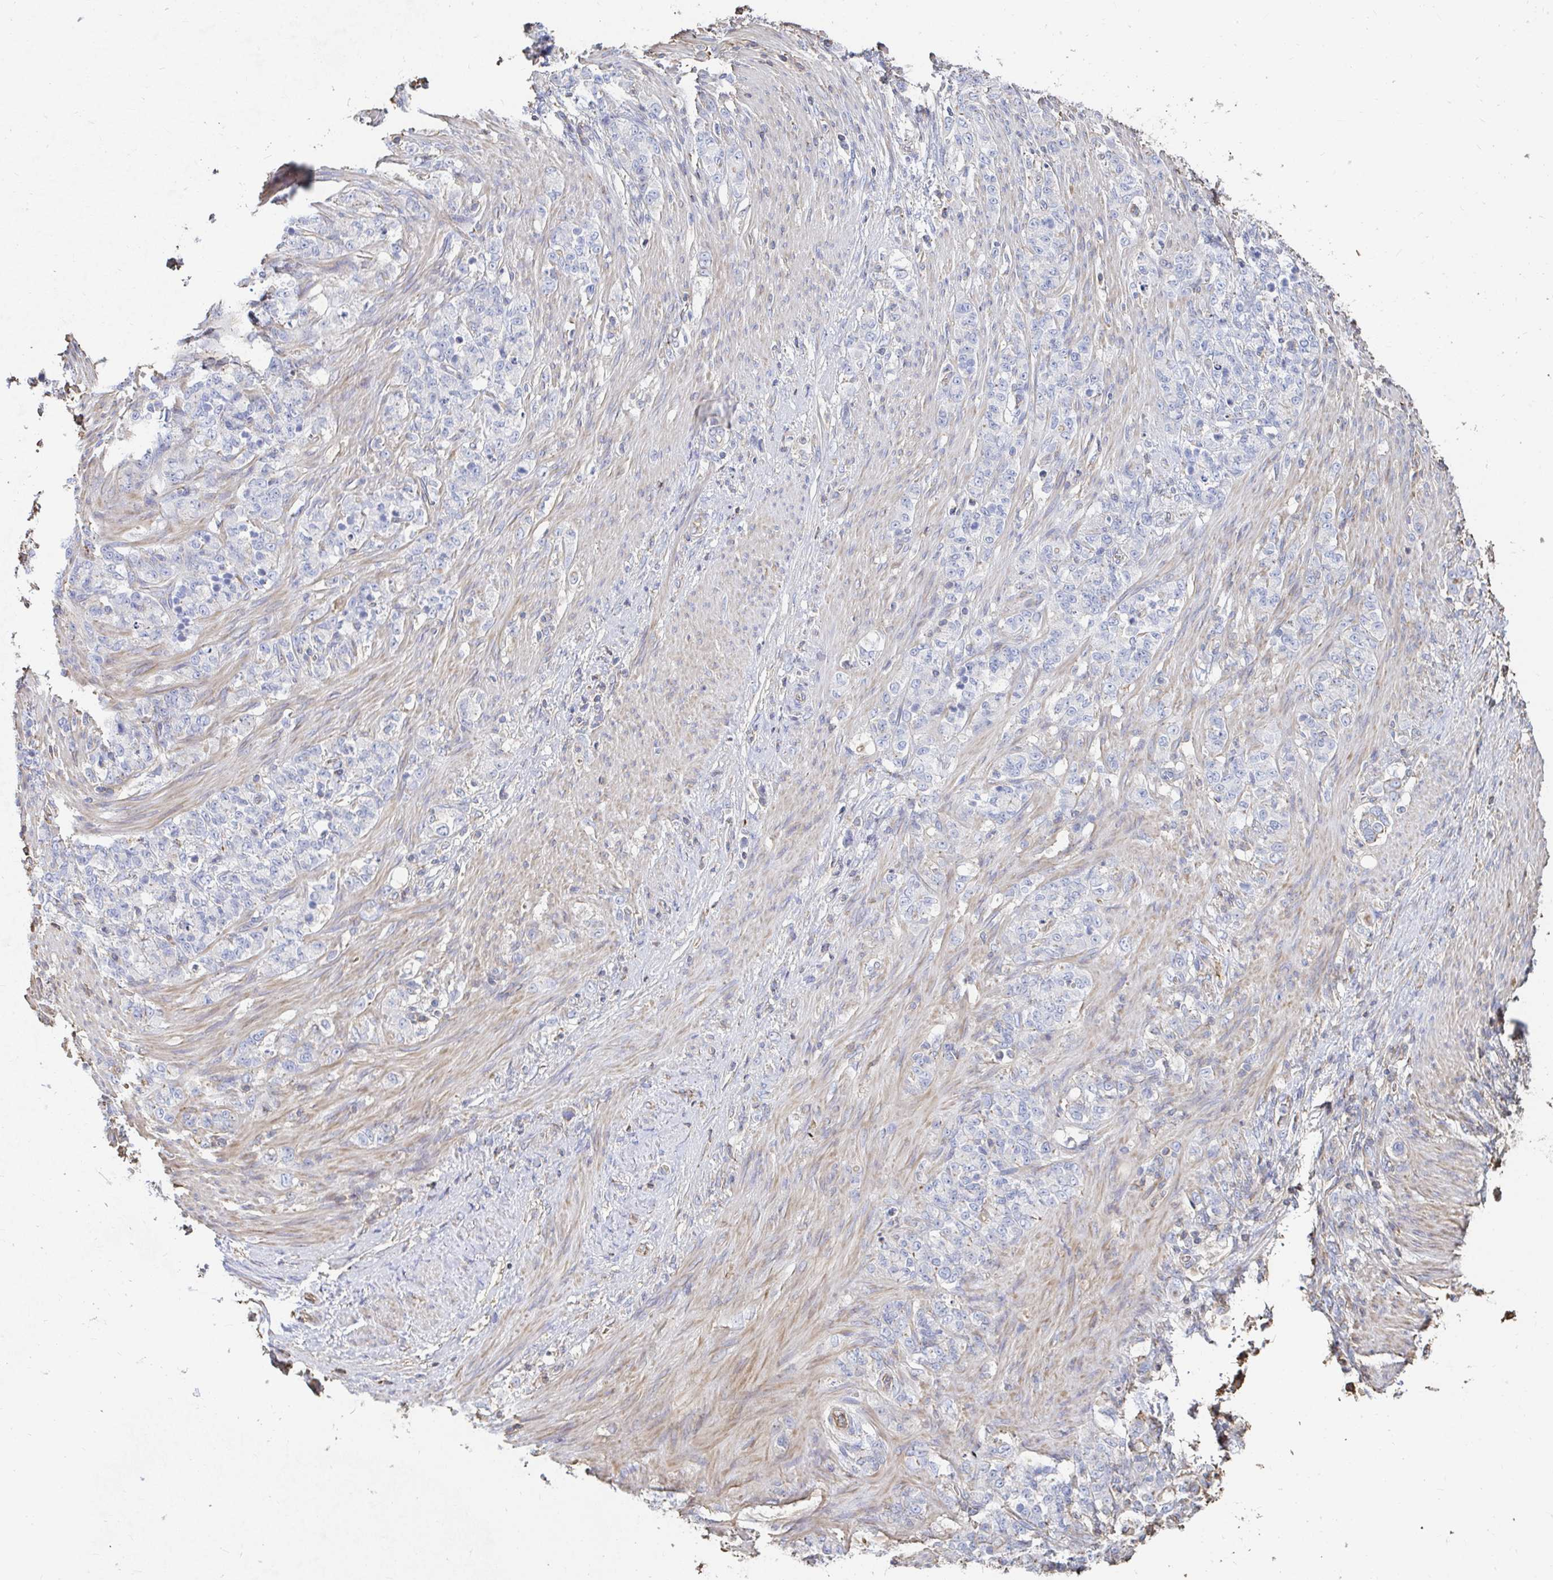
{"staining": {"intensity": "negative", "quantity": "none", "location": "none"}, "tissue": "stomach cancer", "cell_type": "Tumor cells", "image_type": "cancer", "snomed": [{"axis": "morphology", "description": "Adenocarcinoma, NOS"}, {"axis": "topography", "description": "Stomach"}], "caption": "Immunohistochemistry histopathology image of human stomach cancer (adenocarcinoma) stained for a protein (brown), which demonstrates no positivity in tumor cells. (DAB (3,3'-diaminobenzidine) immunohistochemistry (IHC) with hematoxylin counter stain).", "gene": "PTPN14", "patient": {"sex": "female", "age": 79}}